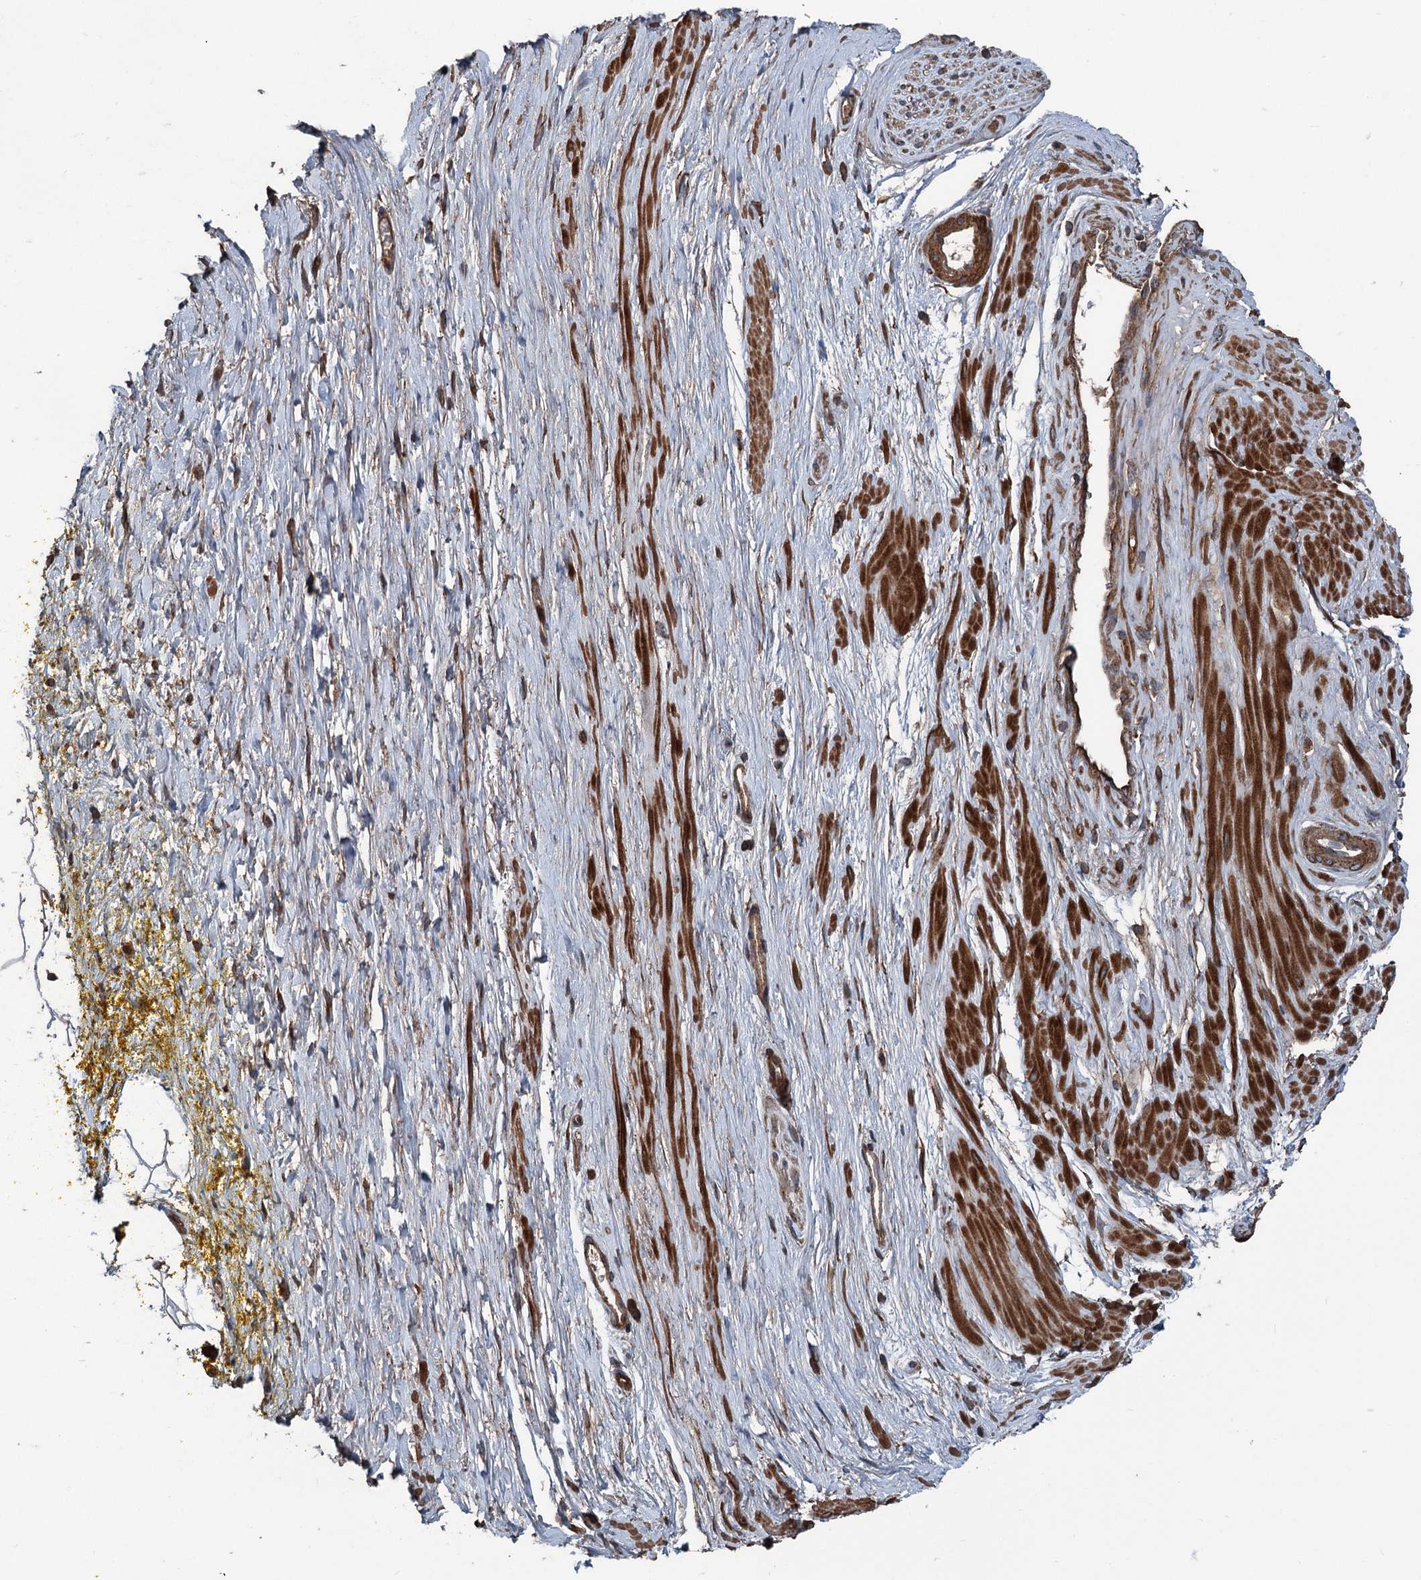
{"staining": {"intensity": "moderate", "quantity": ">75%", "location": "cytoplasmic/membranous"}, "tissue": "adipose tissue", "cell_type": "Adipocytes", "image_type": "normal", "snomed": [{"axis": "morphology", "description": "Normal tissue, NOS"}, {"axis": "morphology", "description": "Adenocarcinoma, Low grade"}, {"axis": "topography", "description": "Prostate"}, {"axis": "topography", "description": "Peripheral nerve tissue"}], "caption": "The image exhibits immunohistochemical staining of unremarkable adipose tissue. There is moderate cytoplasmic/membranous expression is seen in about >75% of adipocytes. (Stains: DAB (3,3'-diaminobenzidine) in brown, nuclei in blue, Microscopy: brightfield microscopy at high magnification).", "gene": "RNF214", "patient": {"sex": "male", "age": 63}}